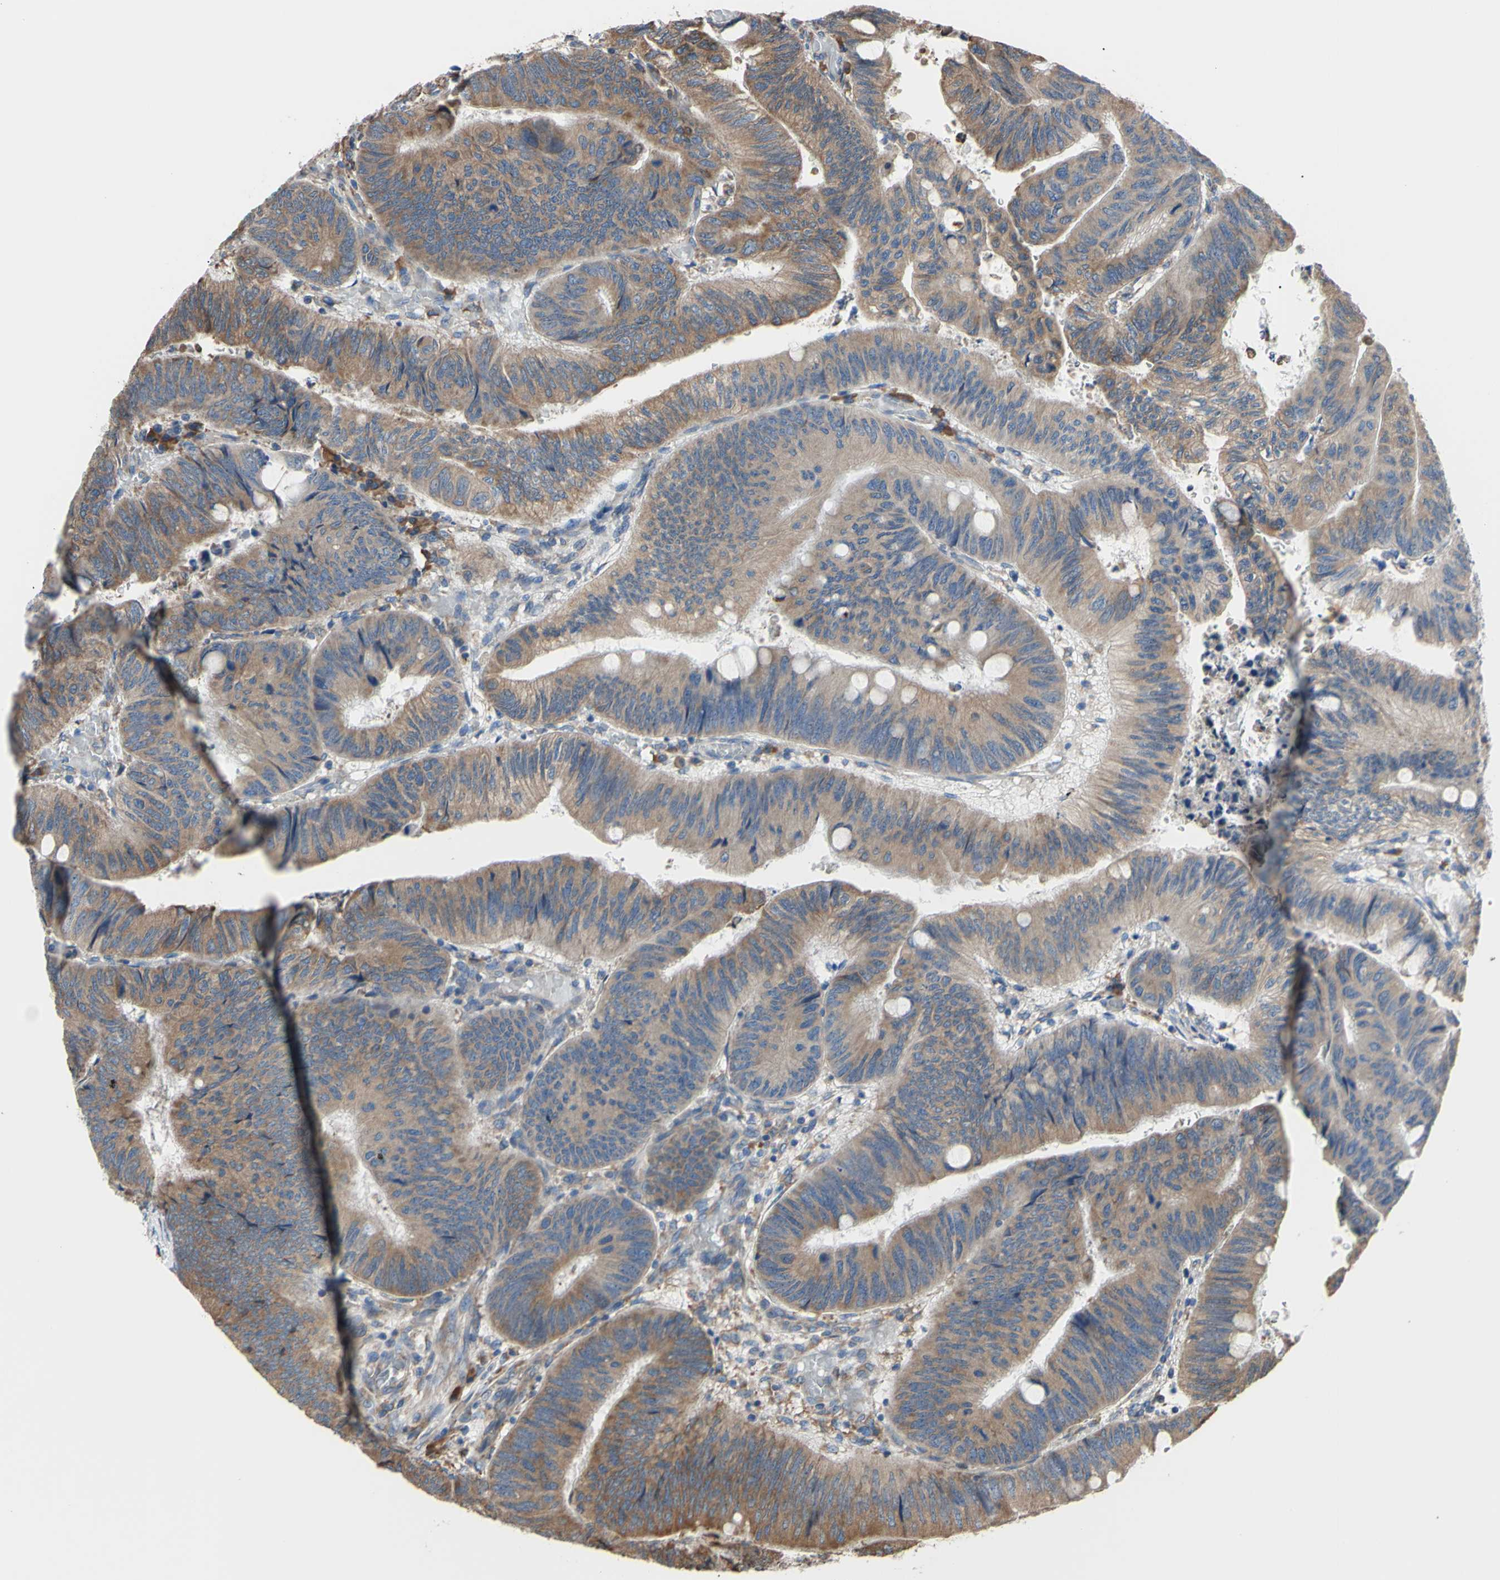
{"staining": {"intensity": "moderate", "quantity": ">75%", "location": "cytoplasmic/membranous"}, "tissue": "colorectal cancer", "cell_type": "Tumor cells", "image_type": "cancer", "snomed": [{"axis": "morphology", "description": "Normal tissue, NOS"}, {"axis": "morphology", "description": "Adenocarcinoma, NOS"}, {"axis": "topography", "description": "Rectum"}, {"axis": "topography", "description": "Peripheral nerve tissue"}], "caption": "Protein expression analysis of adenocarcinoma (colorectal) displays moderate cytoplasmic/membranous positivity in about >75% of tumor cells. (DAB IHC with brightfield microscopy, high magnification).", "gene": "BMF", "patient": {"sex": "male", "age": 92}}